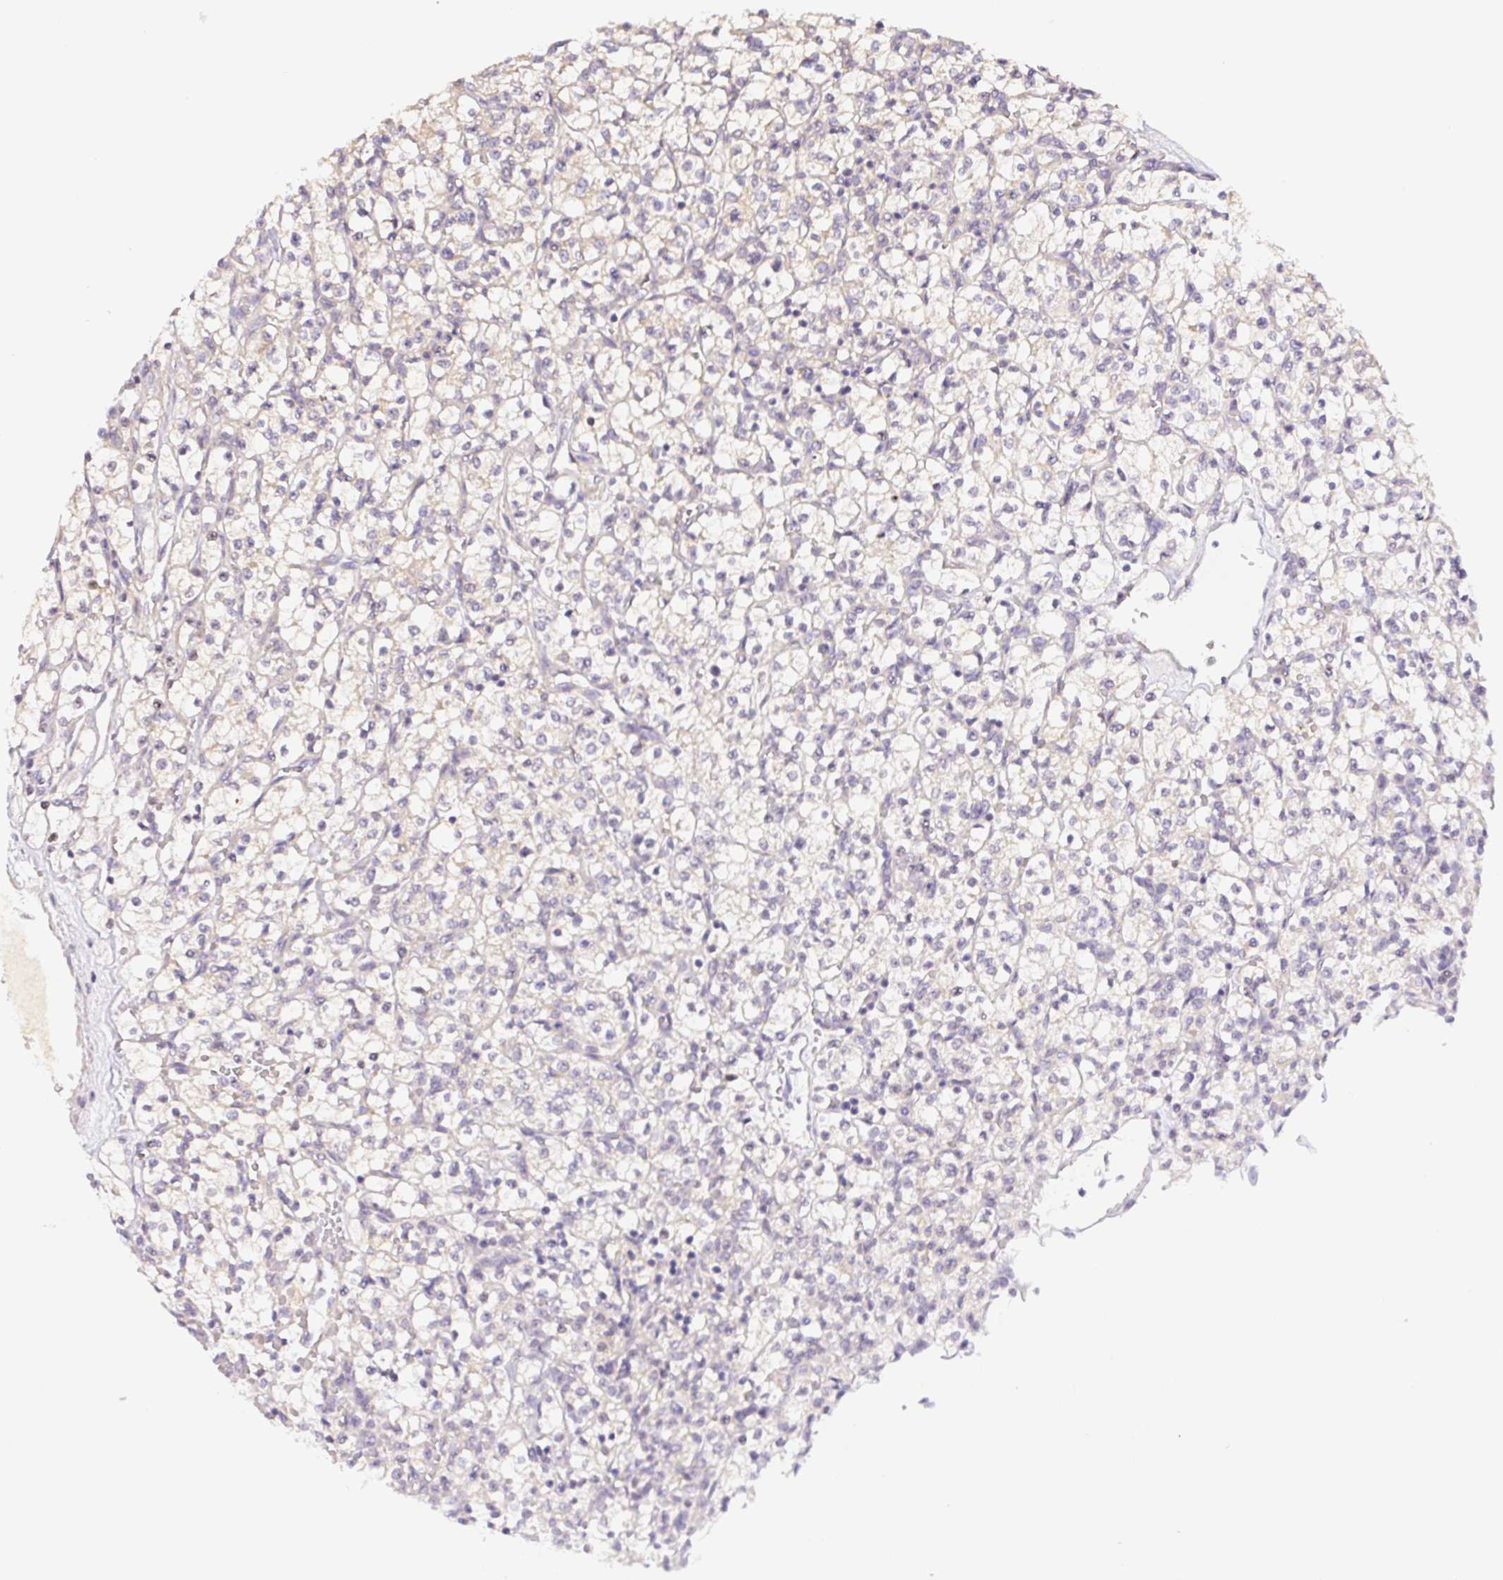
{"staining": {"intensity": "weak", "quantity": "25%-75%", "location": "cytoplasmic/membranous"}, "tissue": "renal cancer", "cell_type": "Tumor cells", "image_type": "cancer", "snomed": [{"axis": "morphology", "description": "Adenocarcinoma, NOS"}, {"axis": "topography", "description": "Kidney"}], "caption": "Human renal cancer (adenocarcinoma) stained with a protein marker displays weak staining in tumor cells.", "gene": "DYNC2LI1", "patient": {"sex": "female", "age": 64}}